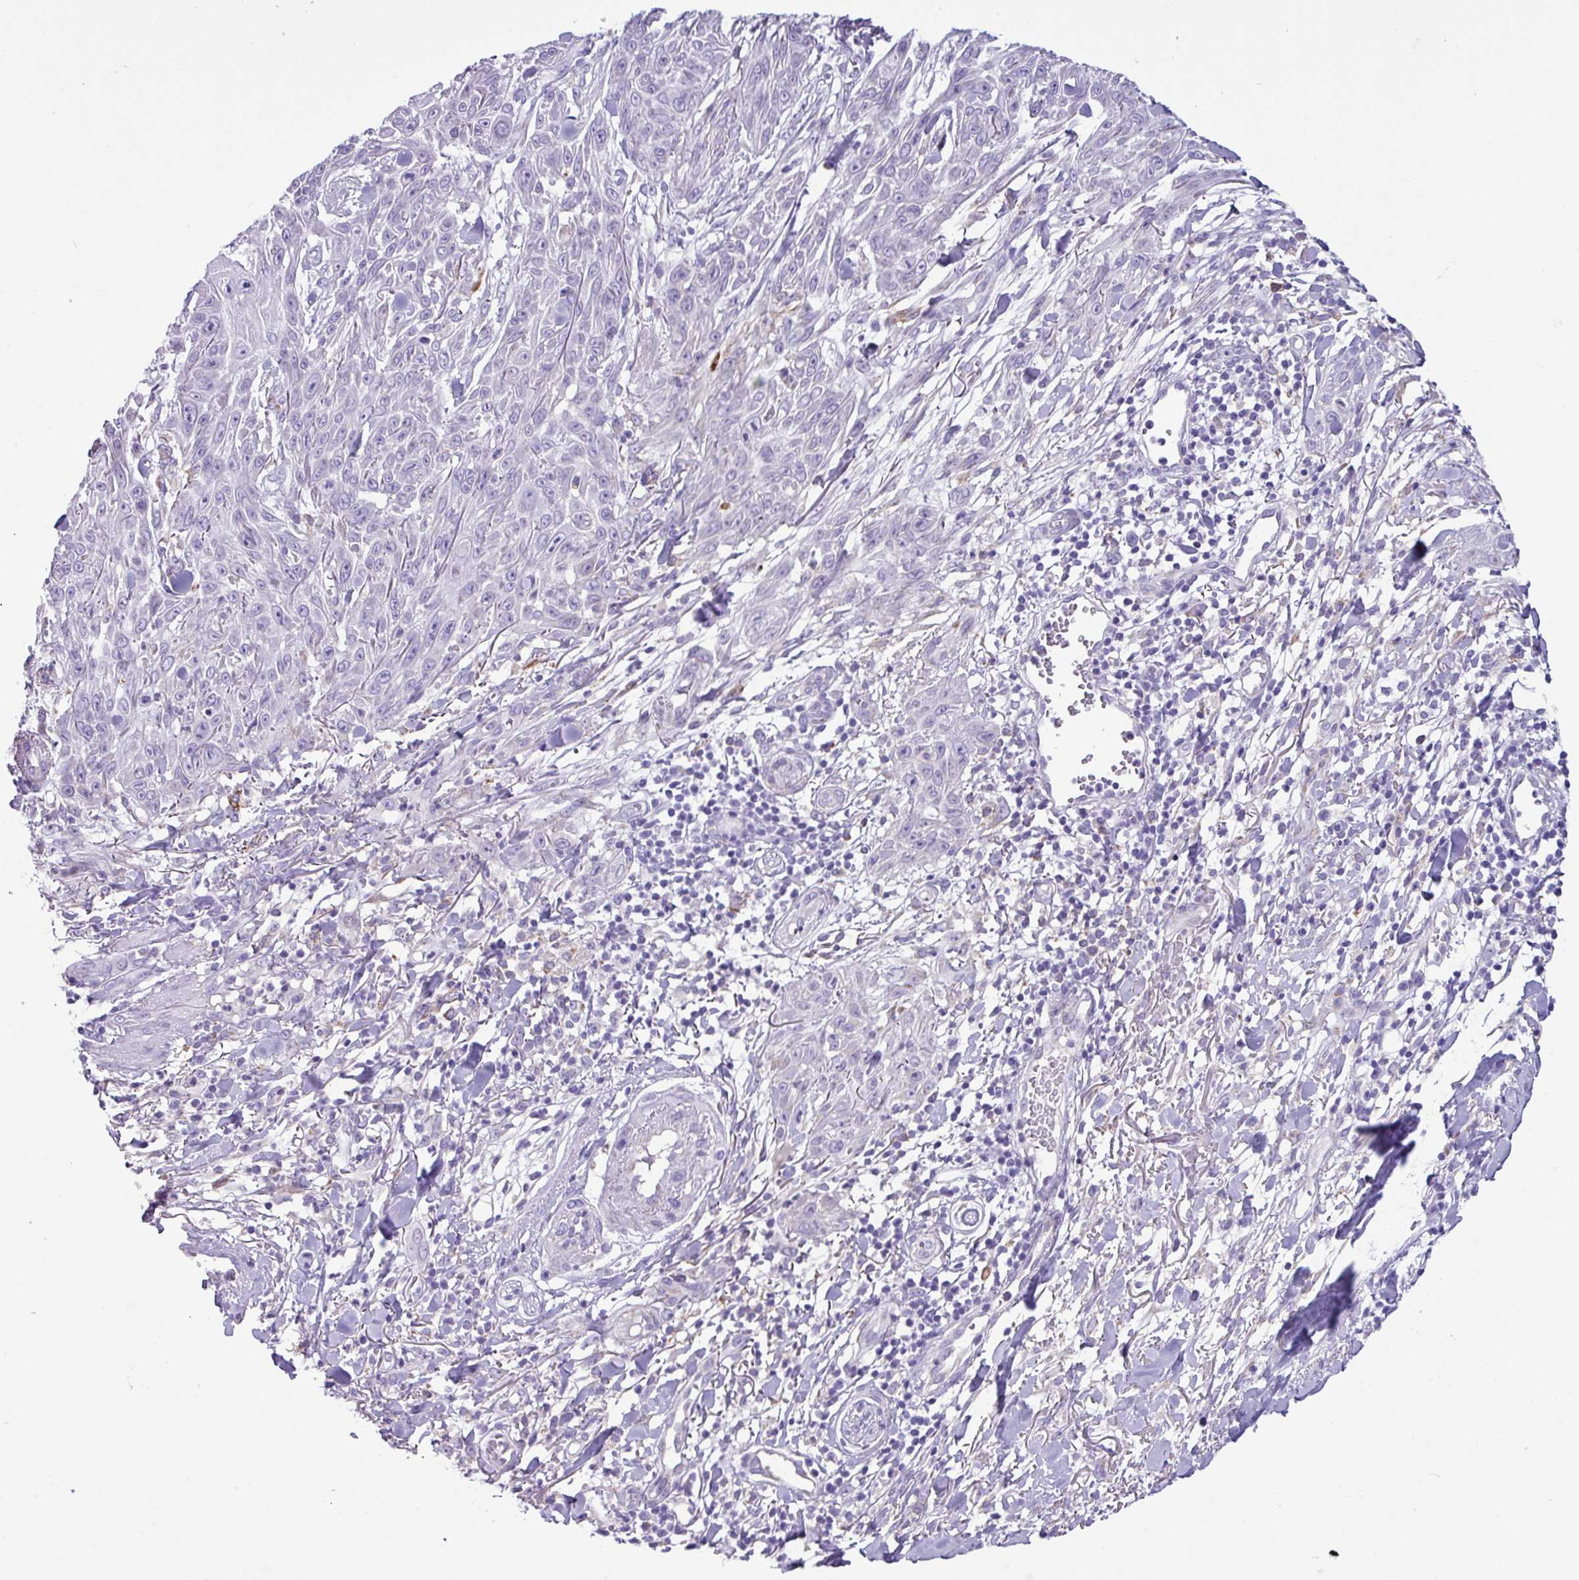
{"staining": {"intensity": "negative", "quantity": "none", "location": "none"}, "tissue": "skin cancer", "cell_type": "Tumor cells", "image_type": "cancer", "snomed": [{"axis": "morphology", "description": "Squamous cell carcinoma, NOS"}, {"axis": "topography", "description": "Skin"}], "caption": "A photomicrograph of skin cancer (squamous cell carcinoma) stained for a protein exhibits no brown staining in tumor cells.", "gene": "RGS21", "patient": {"sex": "male", "age": 86}}